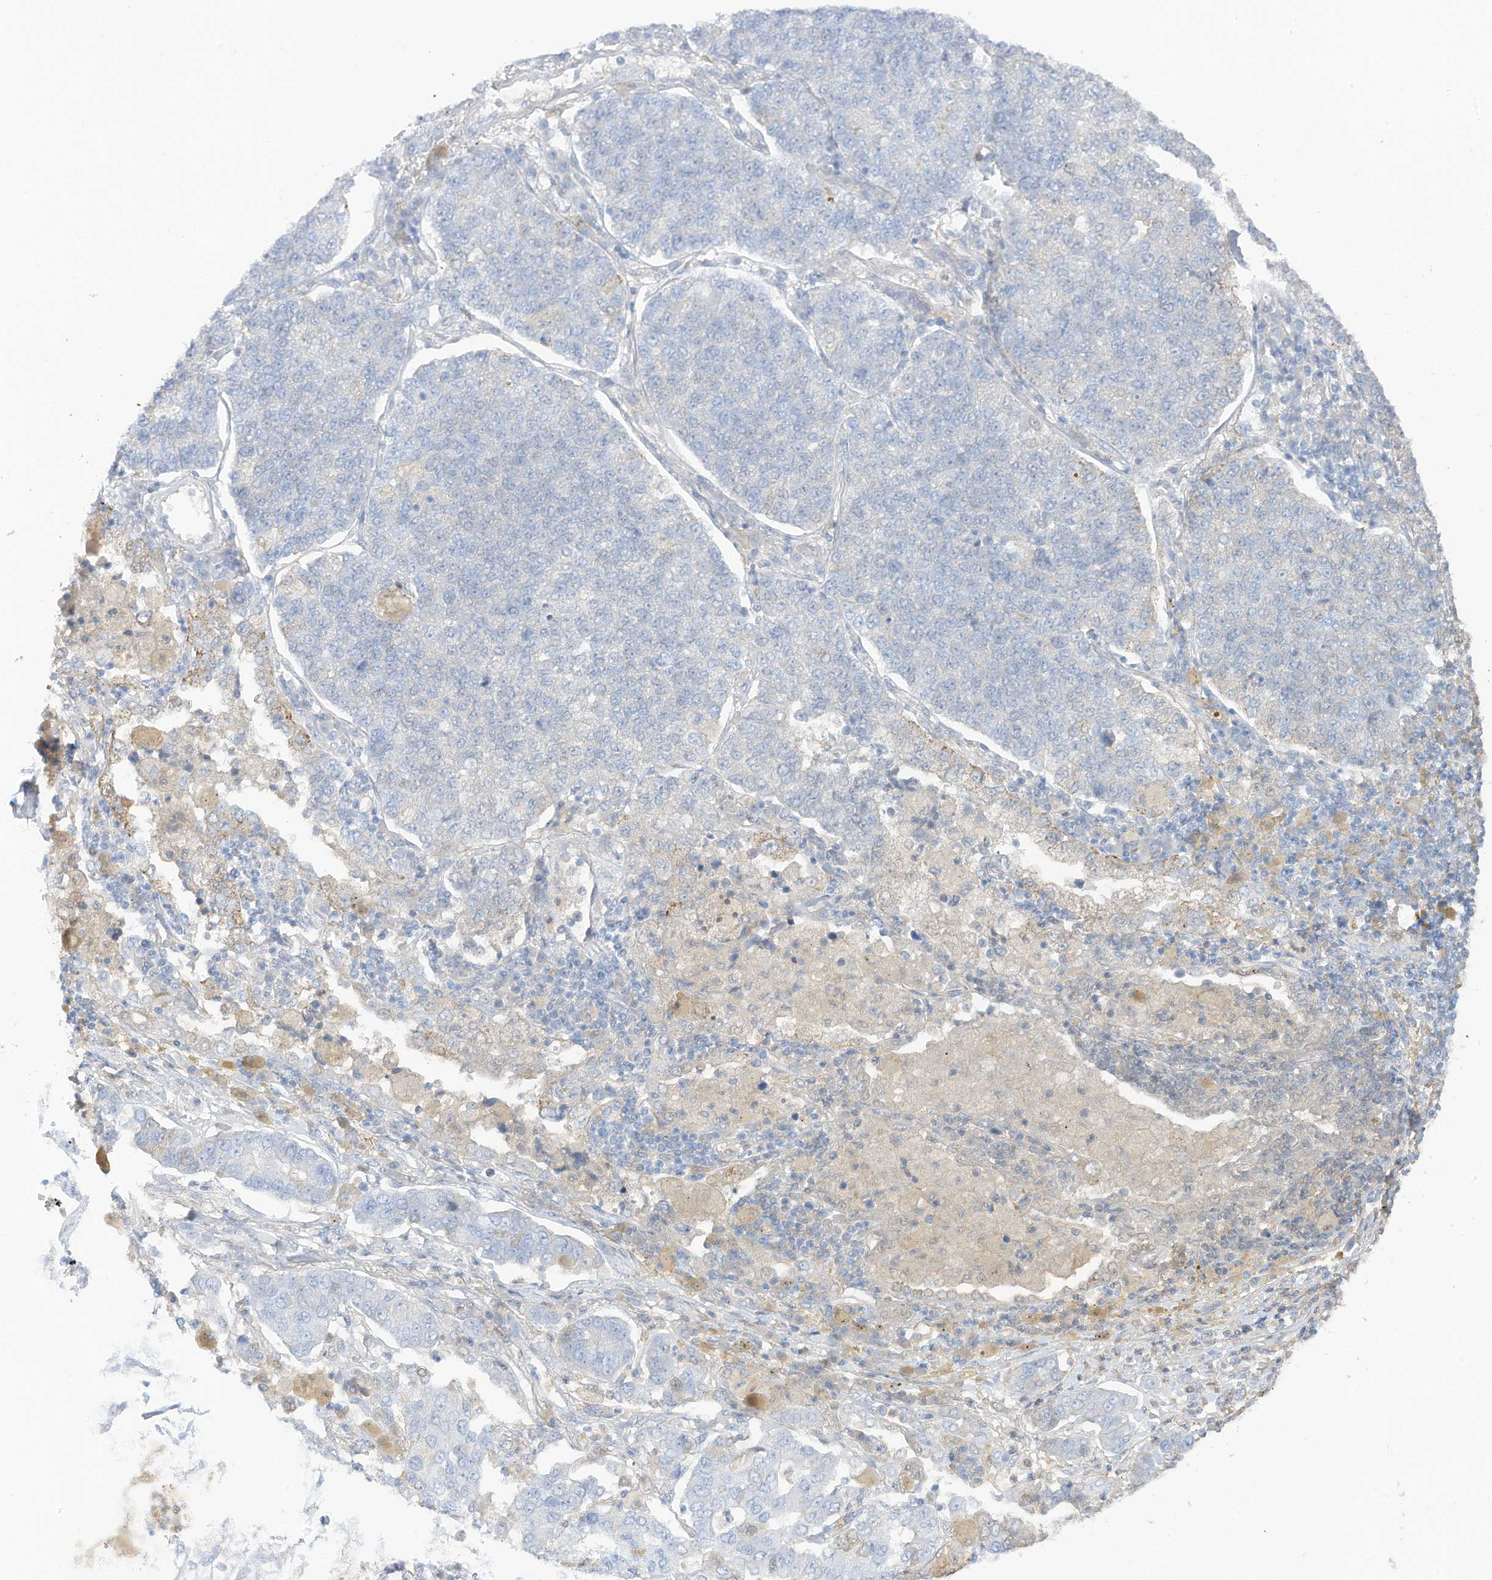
{"staining": {"intensity": "negative", "quantity": "none", "location": "none"}, "tissue": "lung cancer", "cell_type": "Tumor cells", "image_type": "cancer", "snomed": [{"axis": "morphology", "description": "Adenocarcinoma, NOS"}, {"axis": "topography", "description": "Lung"}], "caption": "Tumor cells are negative for protein expression in human adenocarcinoma (lung). (DAB IHC visualized using brightfield microscopy, high magnification).", "gene": "HSD17B13", "patient": {"sex": "male", "age": 49}}